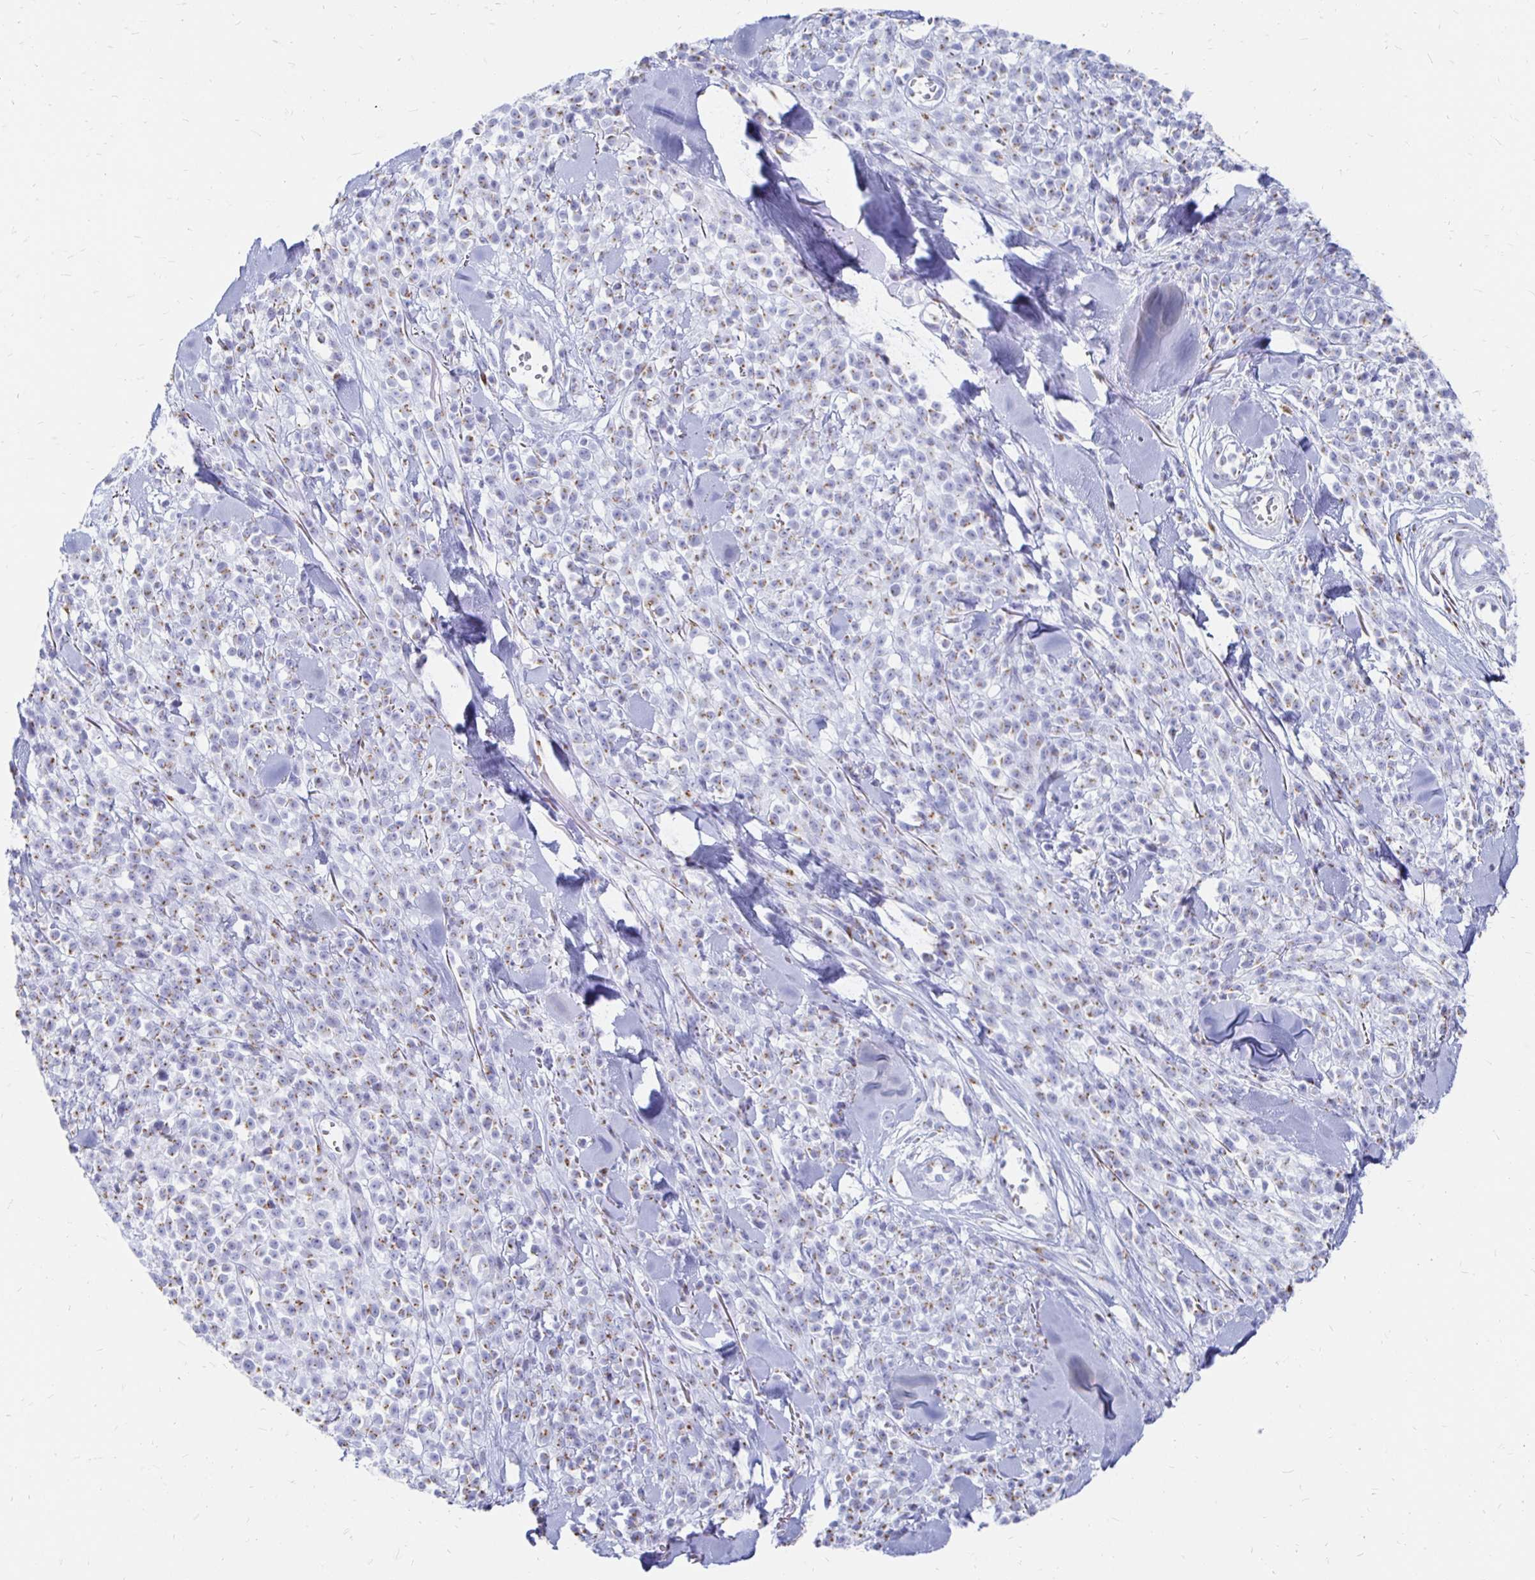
{"staining": {"intensity": "moderate", "quantity": "25%-75%", "location": "cytoplasmic/membranous"}, "tissue": "melanoma", "cell_type": "Tumor cells", "image_type": "cancer", "snomed": [{"axis": "morphology", "description": "Malignant melanoma, NOS"}, {"axis": "topography", "description": "Skin"}, {"axis": "topography", "description": "Skin of trunk"}], "caption": "Protein staining displays moderate cytoplasmic/membranous expression in approximately 25%-75% of tumor cells in melanoma.", "gene": "PAGE4", "patient": {"sex": "male", "age": 74}}